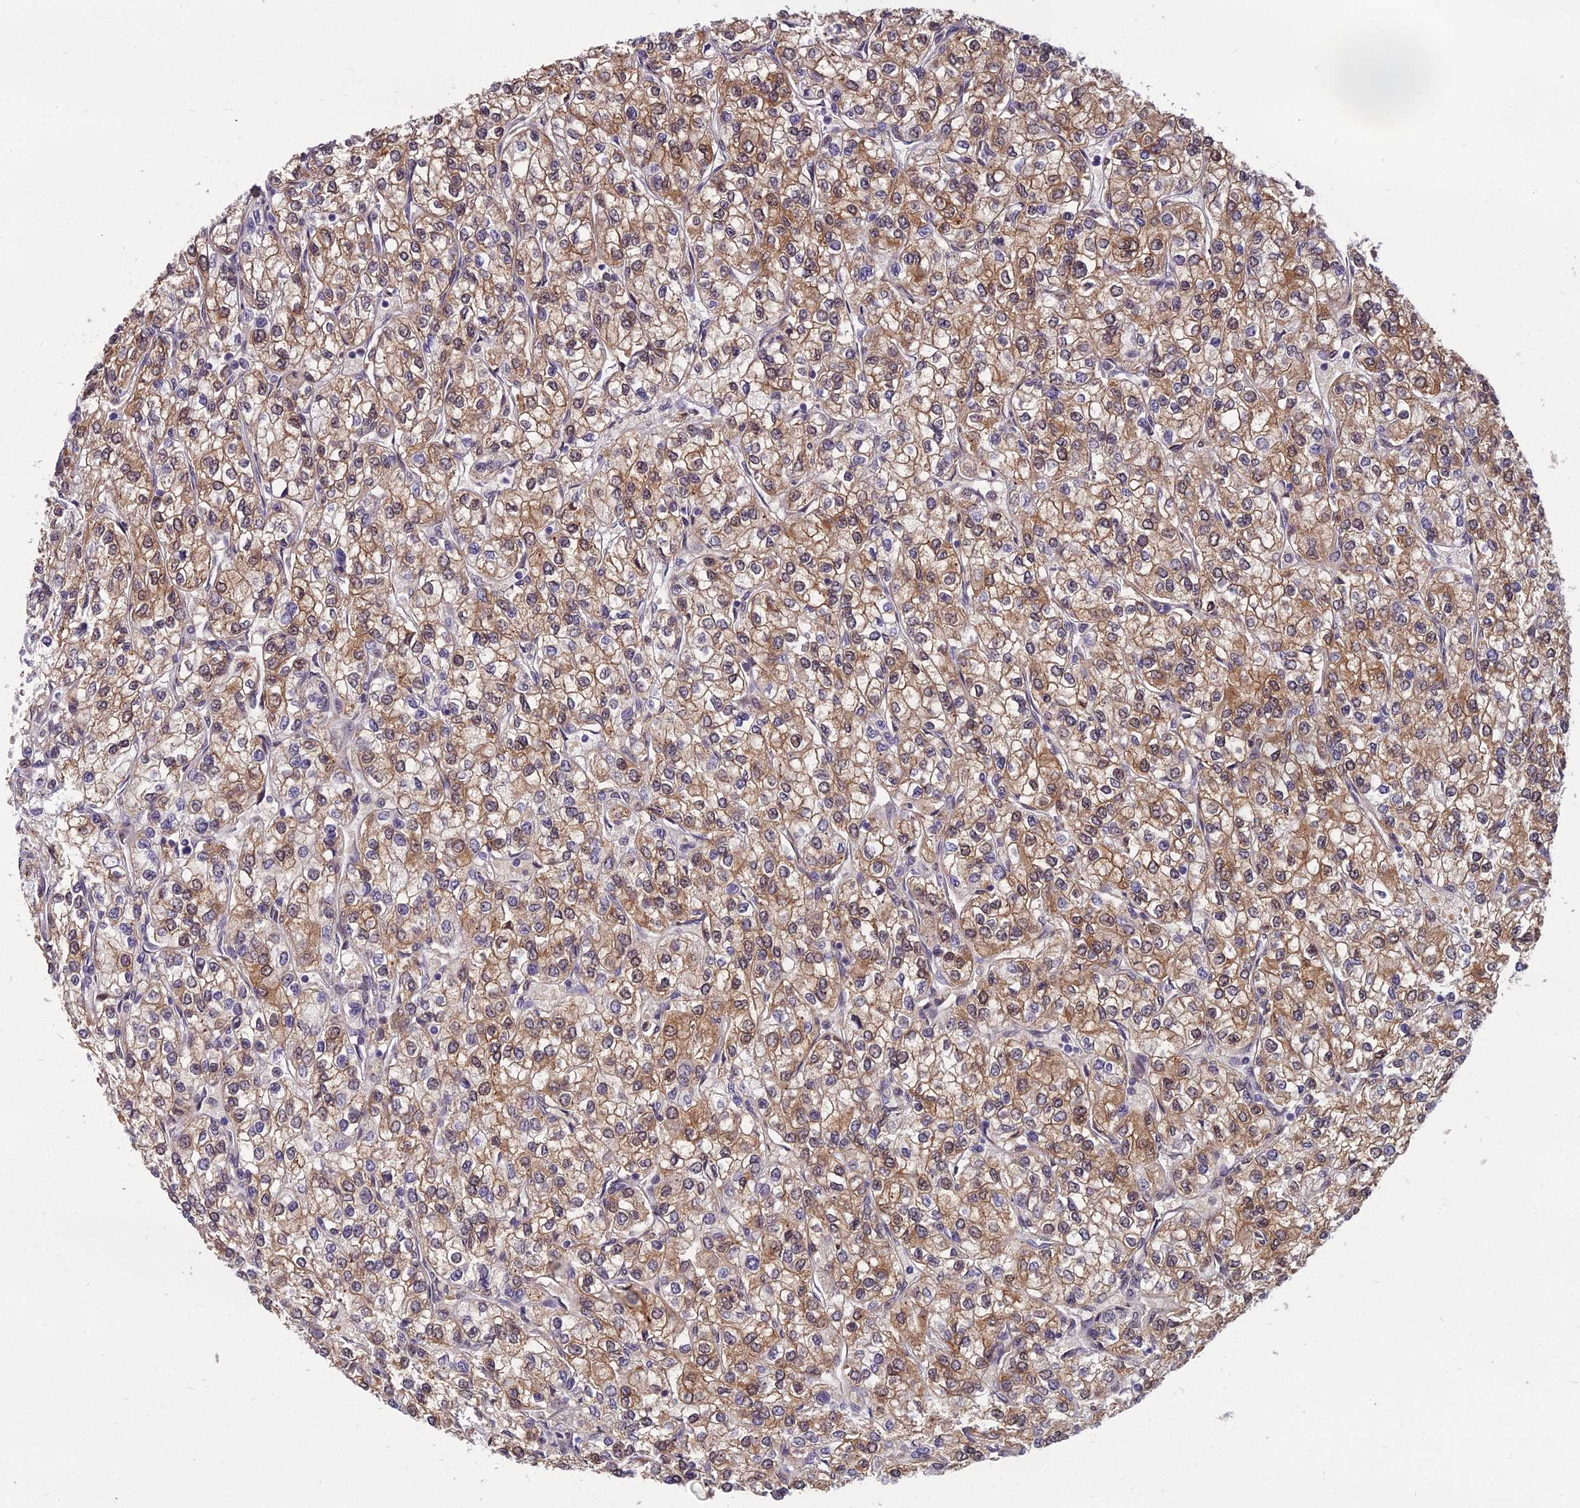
{"staining": {"intensity": "moderate", "quantity": ">75%", "location": "cytoplasmic/membranous,nuclear"}, "tissue": "renal cancer", "cell_type": "Tumor cells", "image_type": "cancer", "snomed": [{"axis": "morphology", "description": "Adenocarcinoma, NOS"}, {"axis": "topography", "description": "Kidney"}], "caption": "There is medium levels of moderate cytoplasmic/membranous and nuclear positivity in tumor cells of renal adenocarcinoma, as demonstrated by immunohistochemical staining (brown color).", "gene": "NR4A3", "patient": {"sex": "male", "age": 80}}